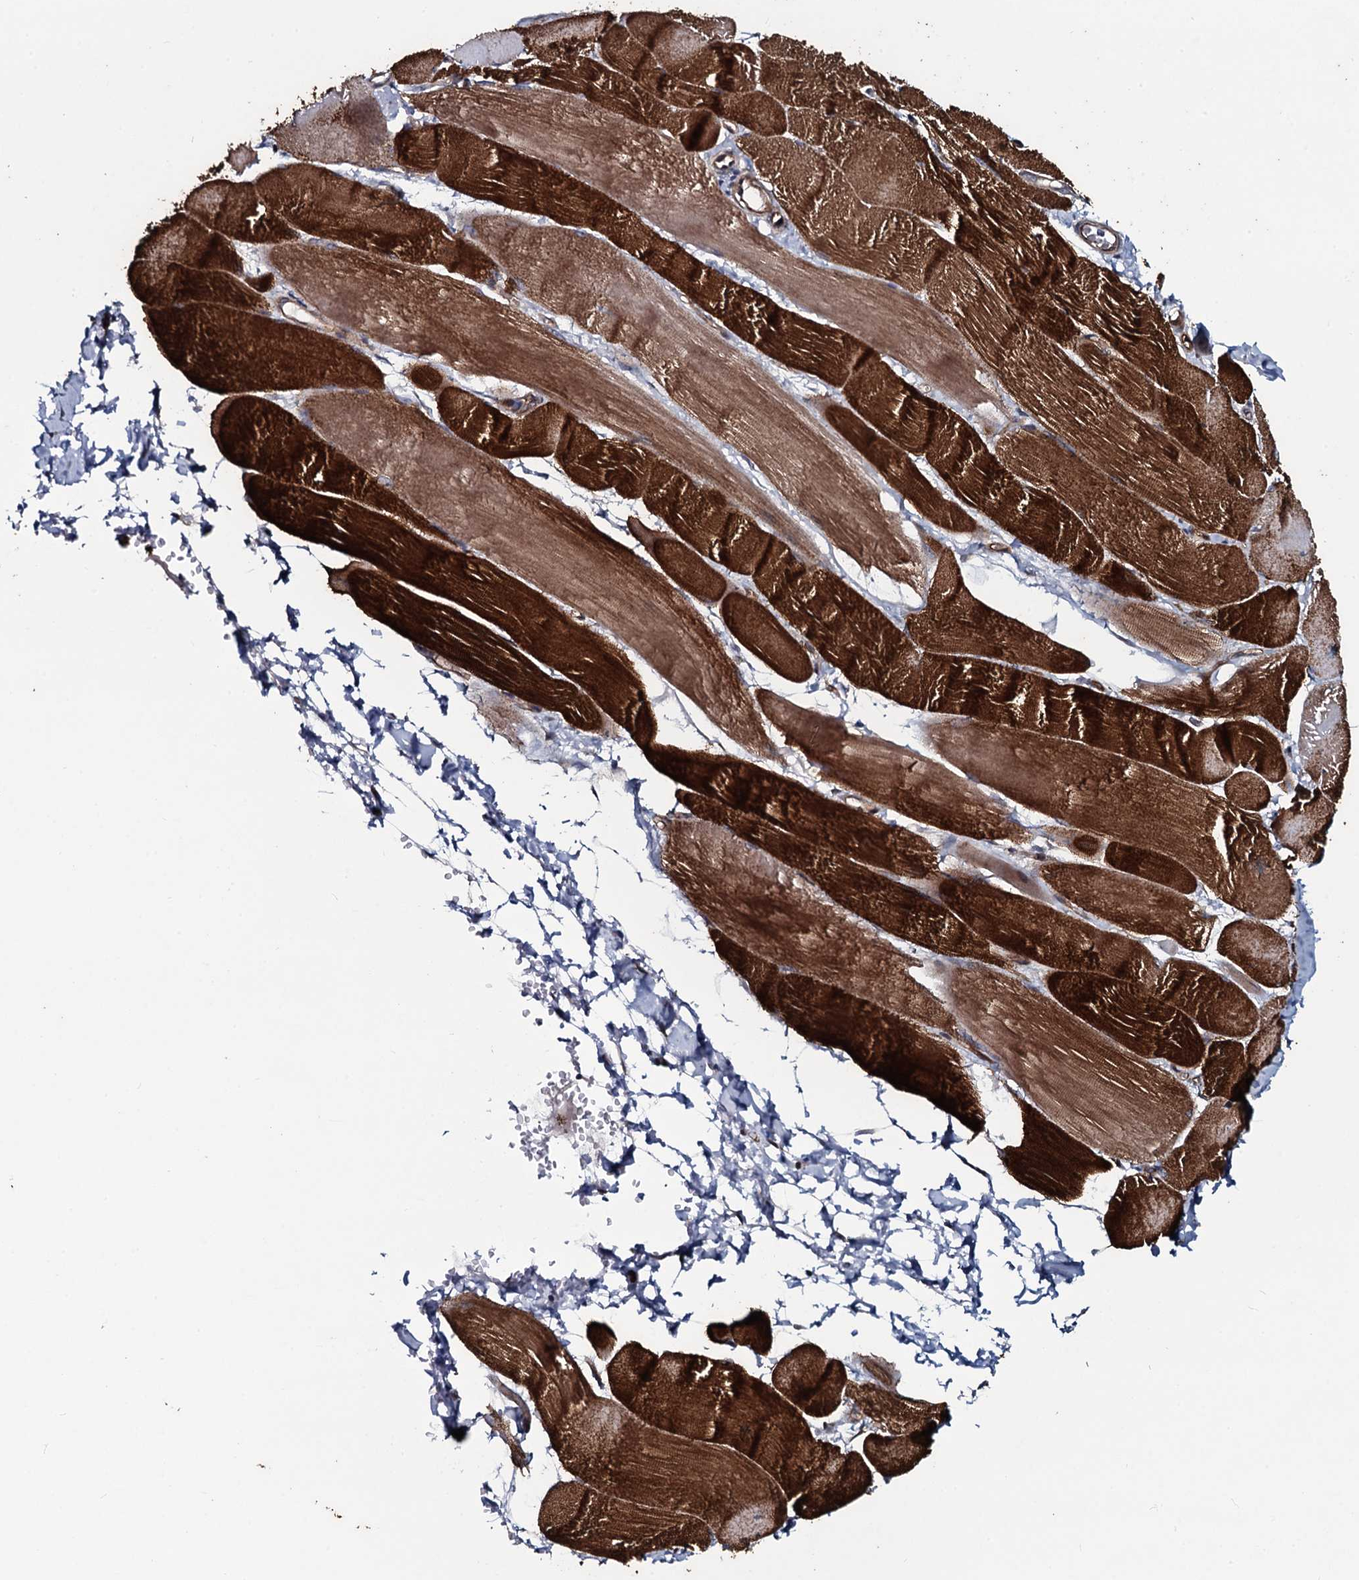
{"staining": {"intensity": "strong", "quantity": ">75%", "location": "cytoplasmic/membranous"}, "tissue": "skeletal muscle", "cell_type": "Myocytes", "image_type": "normal", "snomed": [{"axis": "morphology", "description": "Normal tissue, NOS"}, {"axis": "morphology", "description": "Basal cell carcinoma"}, {"axis": "topography", "description": "Skeletal muscle"}], "caption": "High-power microscopy captured an IHC photomicrograph of normal skeletal muscle, revealing strong cytoplasmic/membranous positivity in approximately >75% of myocytes.", "gene": "KCTD4", "patient": {"sex": "female", "age": 64}}